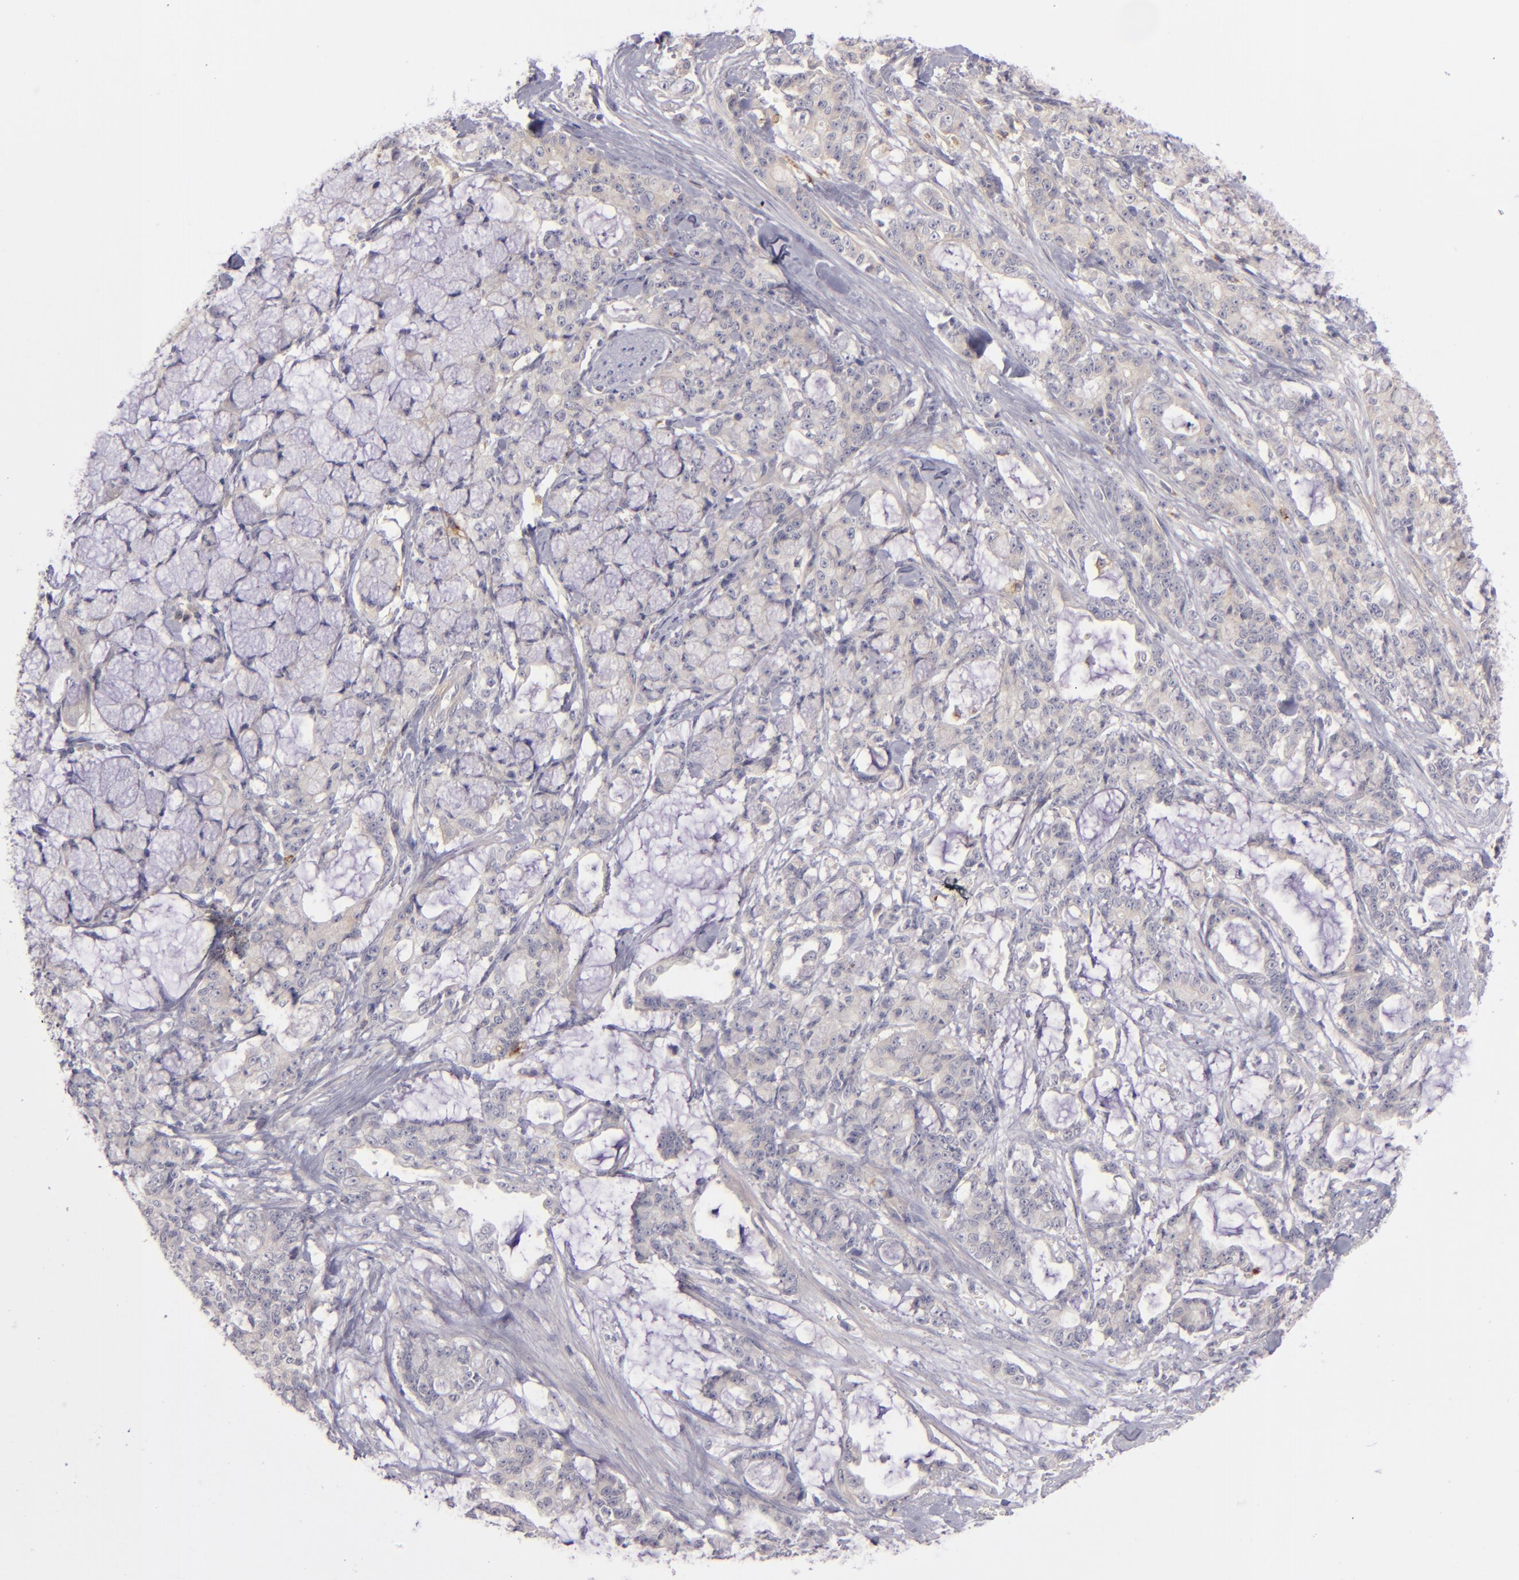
{"staining": {"intensity": "weak", "quantity": "25%-75%", "location": "cytoplasmic/membranous"}, "tissue": "pancreatic cancer", "cell_type": "Tumor cells", "image_type": "cancer", "snomed": [{"axis": "morphology", "description": "Adenocarcinoma, NOS"}, {"axis": "topography", "description": "Pancreas"}], "caption": "High-magnification brightfield microscopy of pancreatic cancer stained with DAB (3,3'-diaminobenzidine) (brown) and counterstained with hematoxylin (blue). tumor cells exhibit weak cytoplasmic/membranous expression is appreciated in approximately25%-75% of cells. (Brightfield microscopy of DAB IHC at high magnification).", "gene": "CD83", "patient": {"sex": "female", "age": 73}}